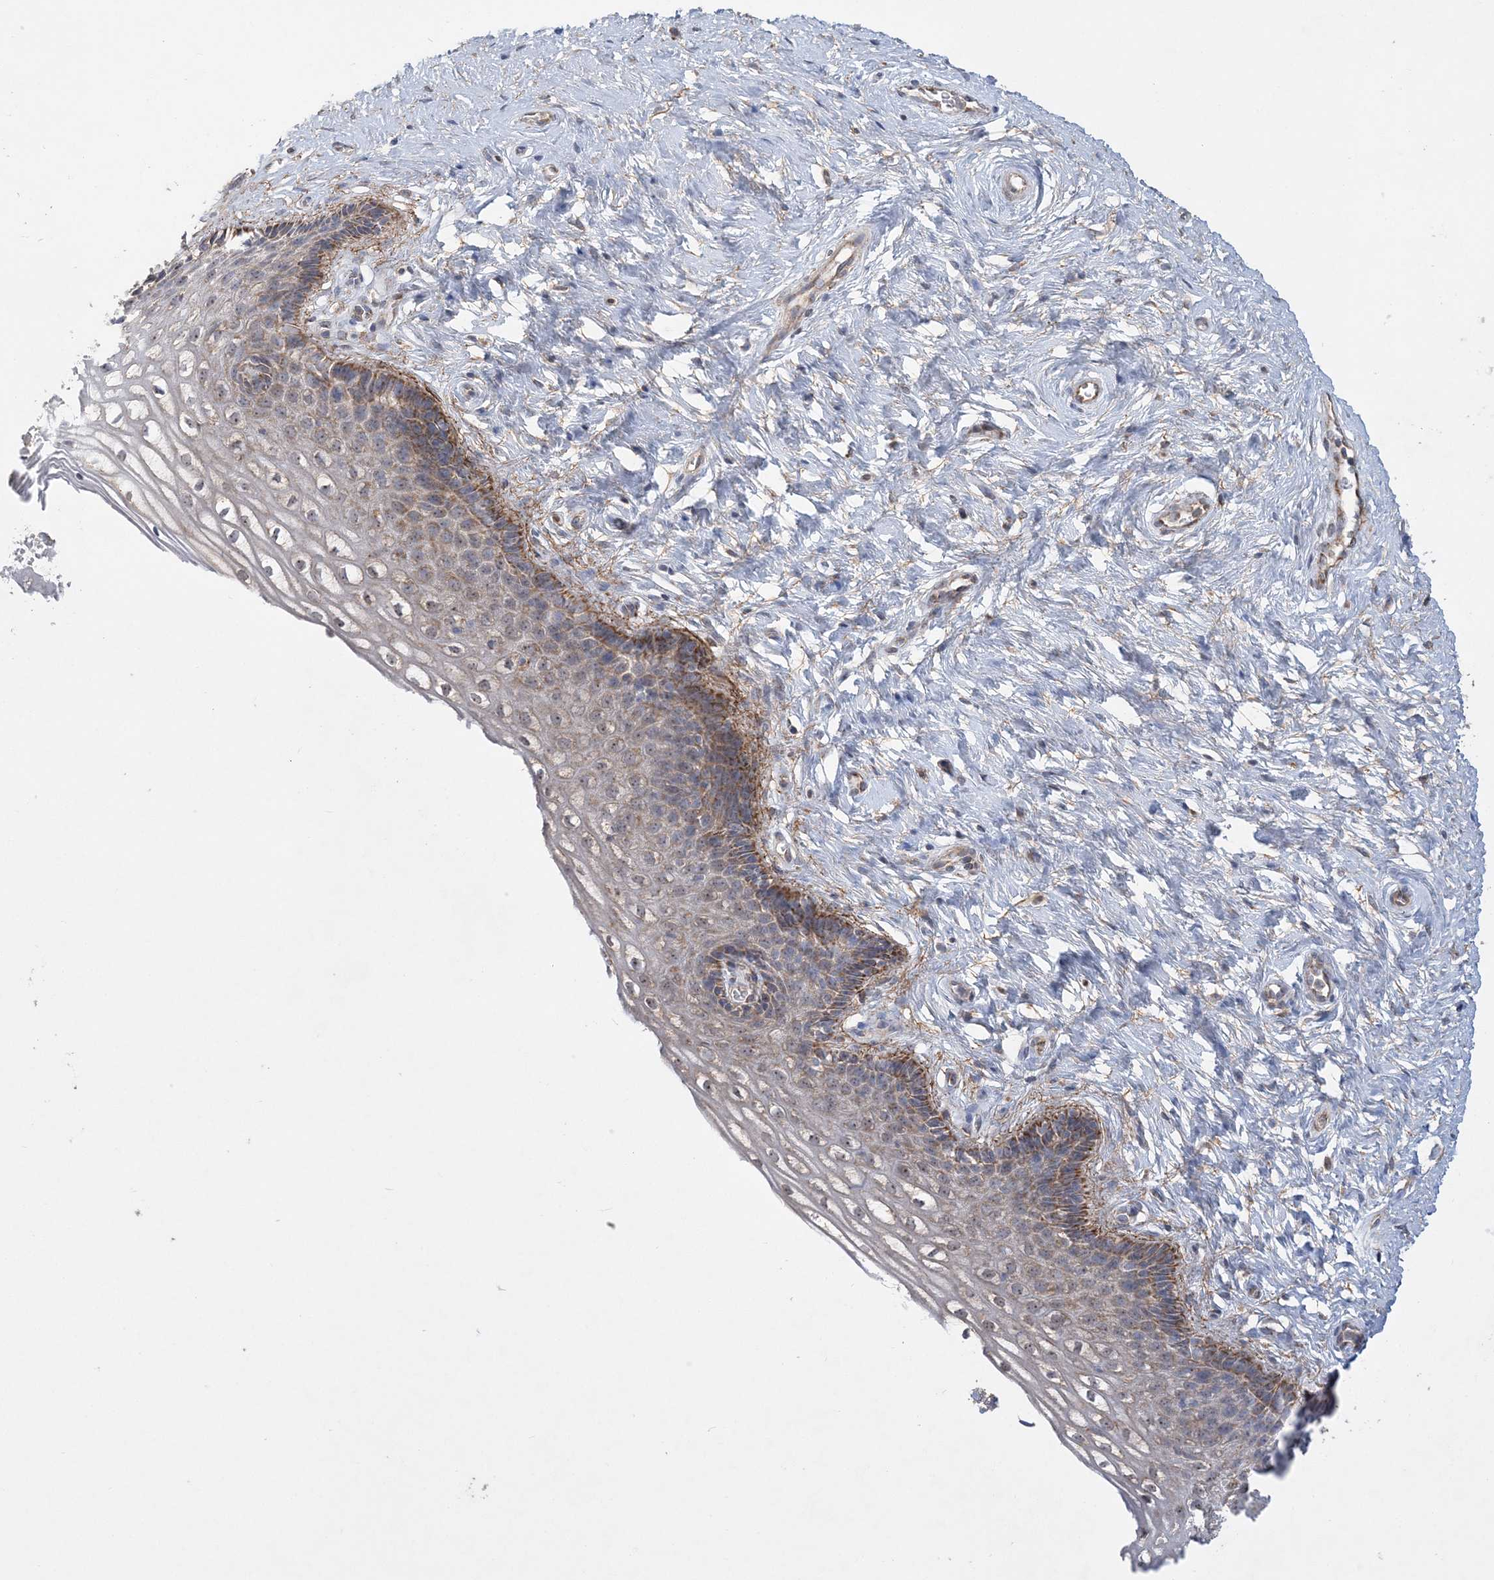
{"staining": {"intensity": "moderate", "quantity": "<25%", "location": "cytoplasmic/membranous"}, "tissue": "cervix", "cell_type": "Glandular cells", "image_type": "normal", "snomed": [{"axis": "morphology", "description": "Normal tissue, NOS"}, {"axis": "topography", "description": "Cervix"}], "caption": "IHC (DAB (3,3'-diaminobenzidine)) staining of benign human cervix reveals moderate cytoplasmic/membranous protein expression in approximately <25% of glandular cells. Nuclei are stained in blue.", "gene": "FEZ2", "patient": {"sex": "female", "age": 33}}